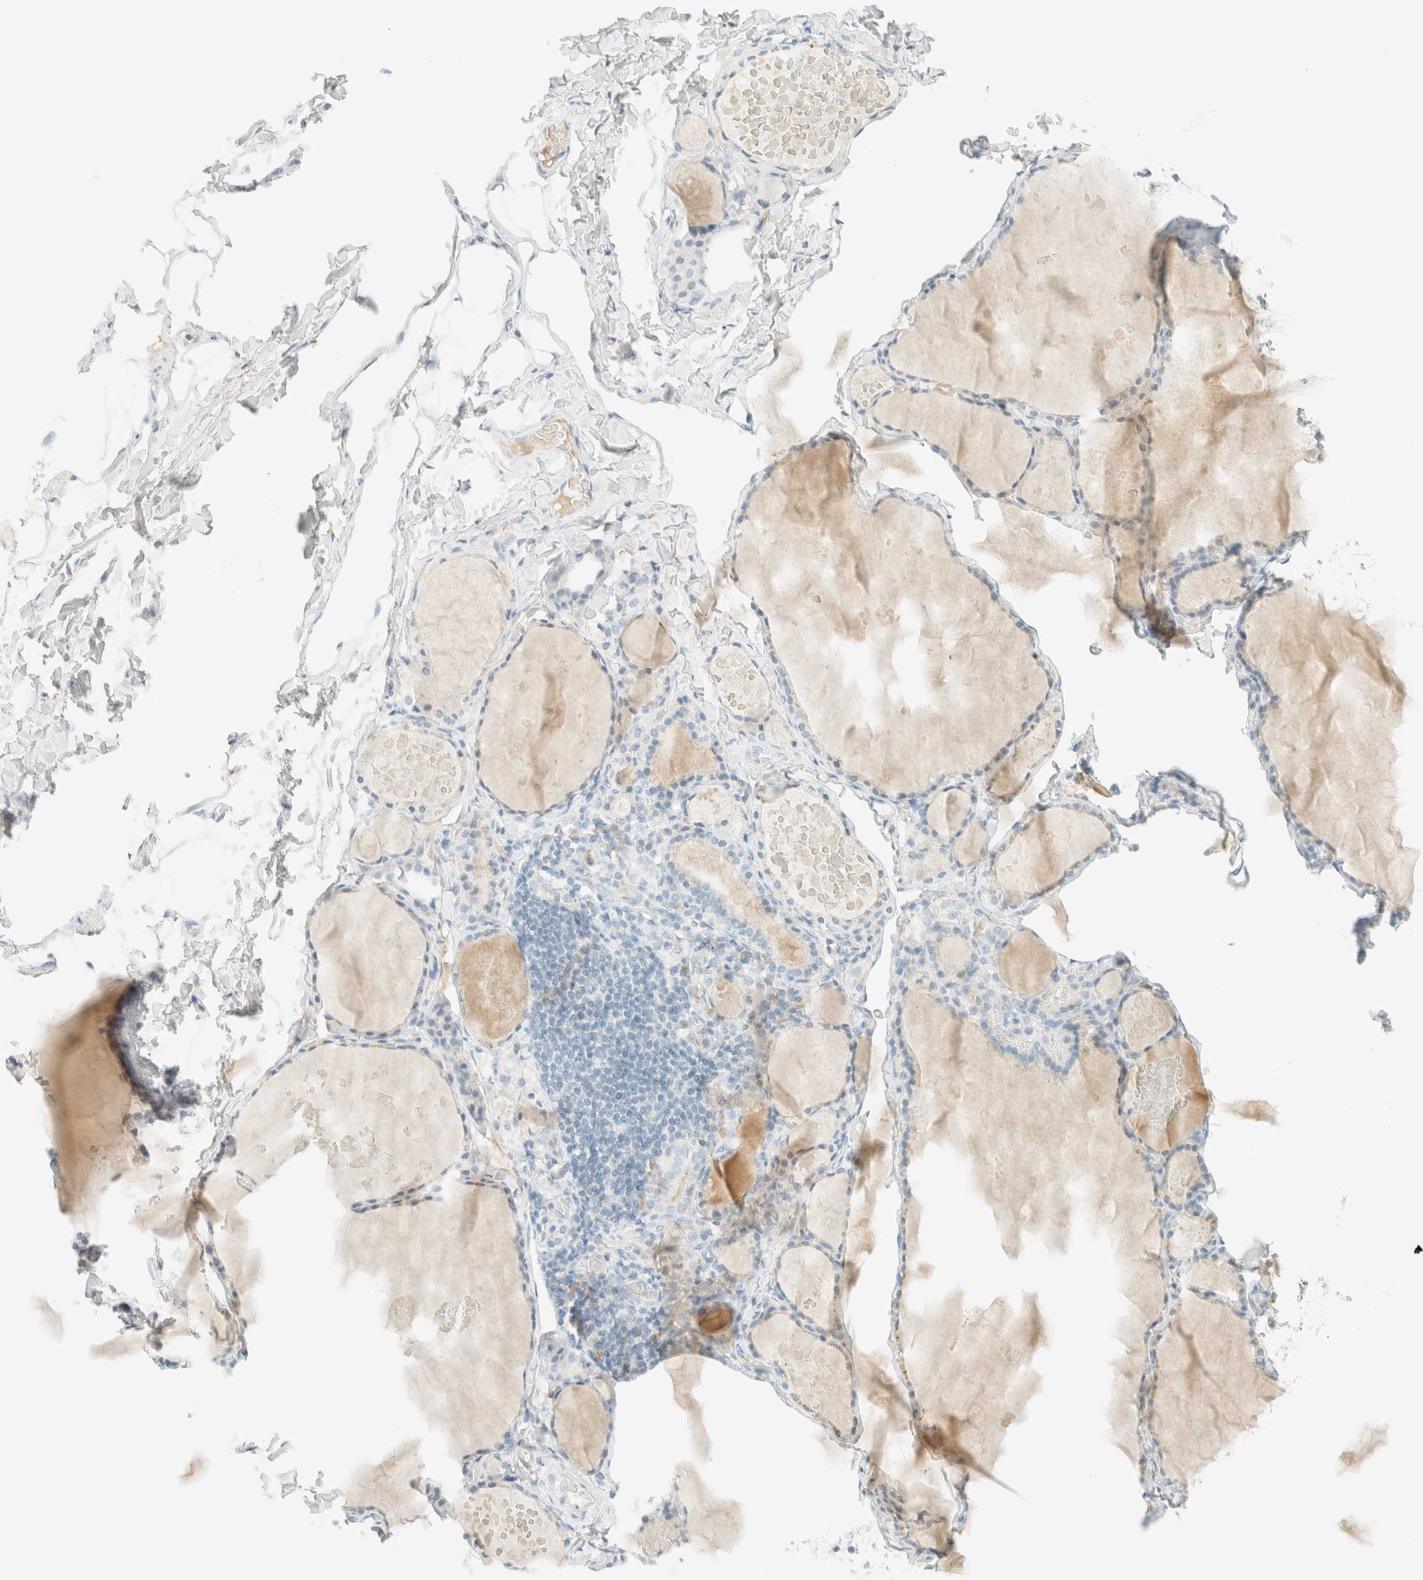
{"staining": {"intensity": "negative", "quantity": "none", "location": "none"}, "tissue": "thyroid gland", "cell_type": "Glandular cells", "image_type": "normal", "snomed": [{"axis": "morphology", "description": "Normal tissue, NOS"}, {"axis": "topography", "description": "Thyroid gland"}], "caption": "A high-resolution photomicrograph shows IHC staining of unremarkable thyroid gland, which demonstrates no significant expression in glandular cells. (IHC, brightfield microscopy, high magnification).", "gene": "GPA33", "patient": {"sex": "male", "age": 56}}